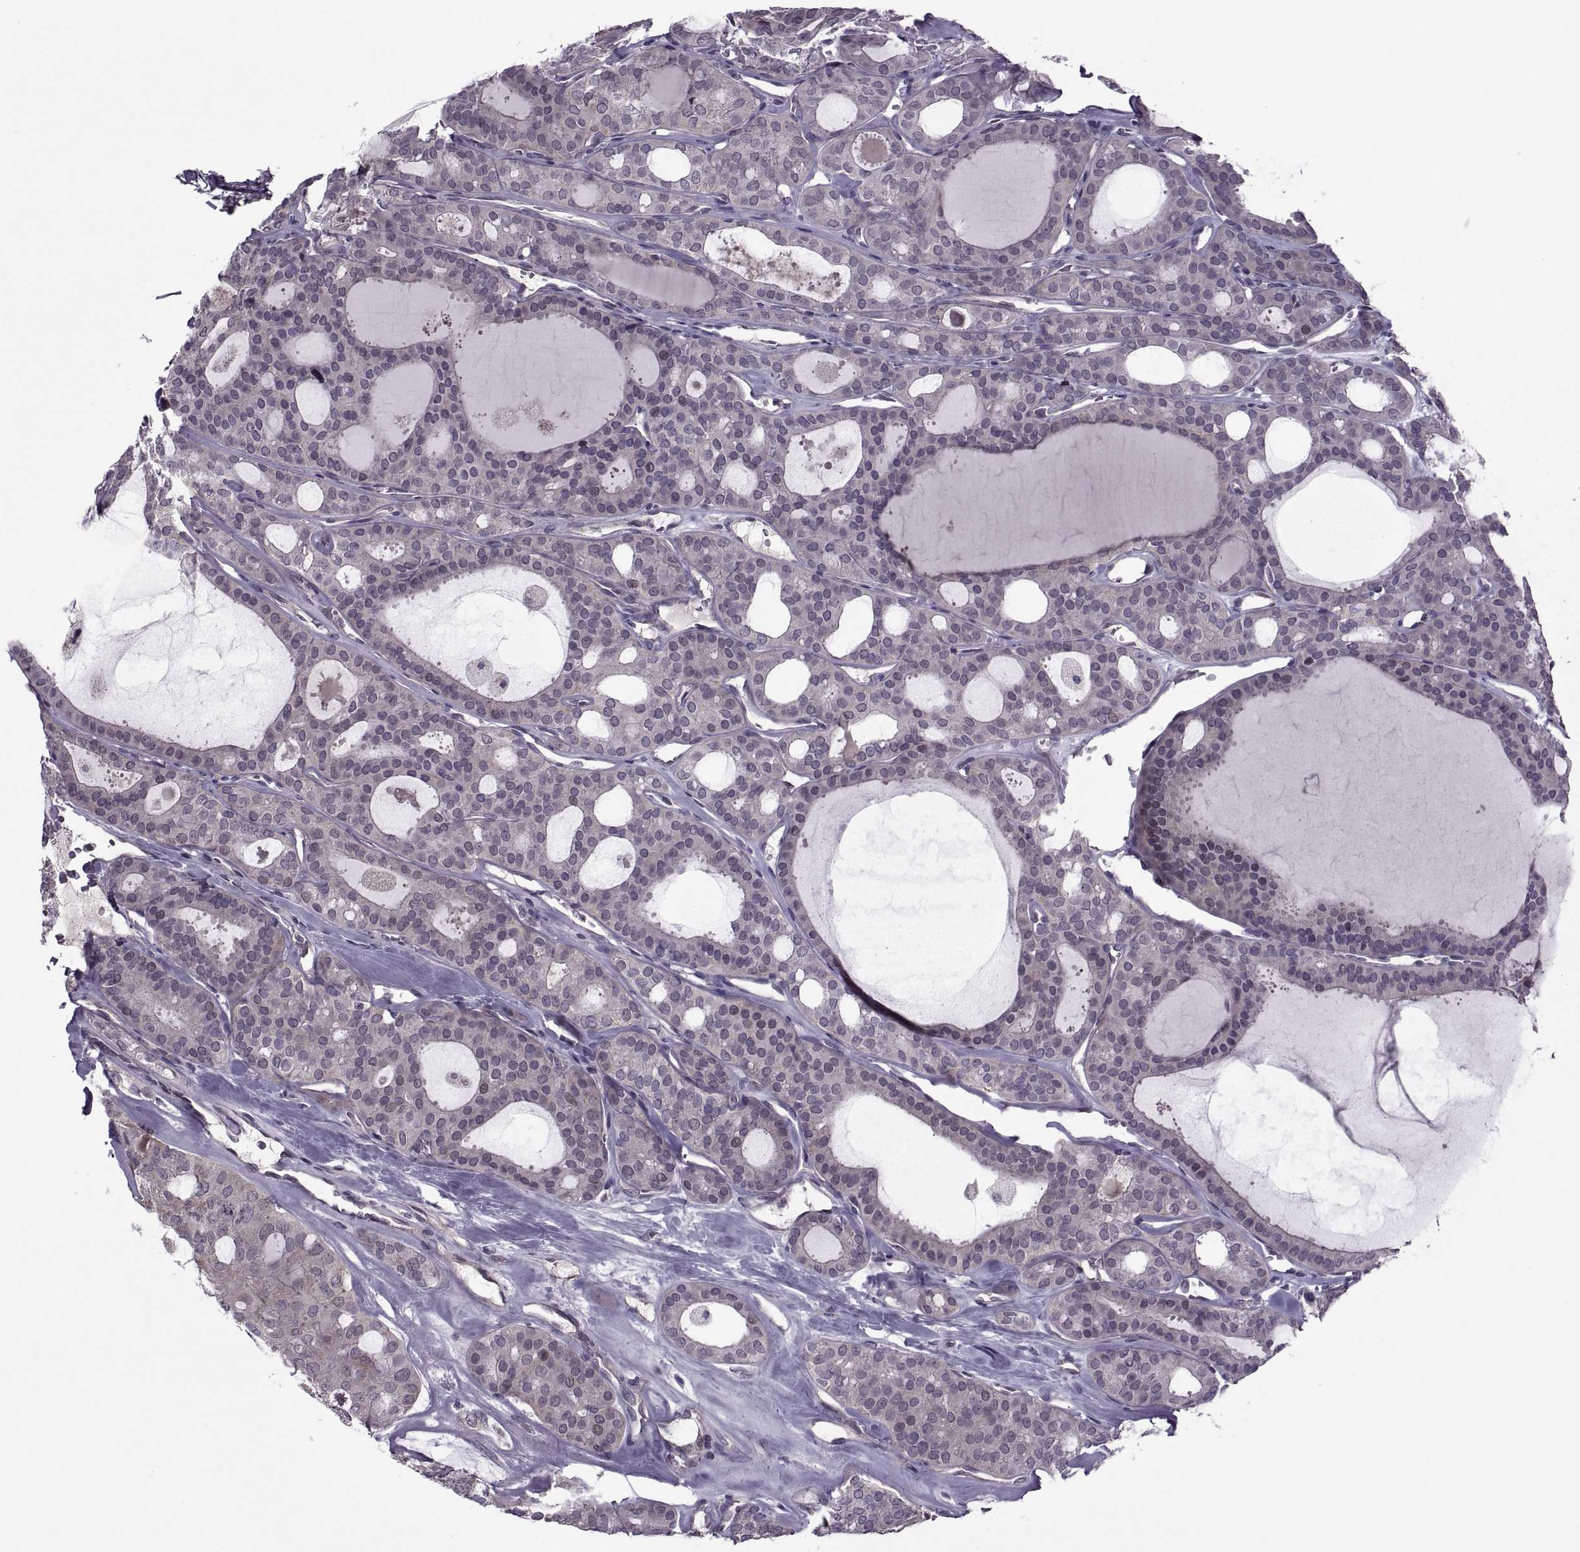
{"staining": {"intensity": "negative", "quantity": "none", "location": "none"}, "tissue": "thyroid cancer", "cell_type": "Tumor cells", "image_type": "cancer", "snomed": [{"axis": "morphology", "description": "Follicular adenoma carcinoma, NOS"}, {"axis": "topography", "description": "Thyroid gland"}], "caption": "A histopathology image of human thyroid cancer is negative for staining in tumor cells. The staining was performed using DAB (3,3'-diaminobenzidine) to visualize the protein expression in brown, while the nuclei were stained in blue with hematoxylin (Magnification: 20x).", "gene": "ODF3", "patient": {"sex": "male", "age": 75}}